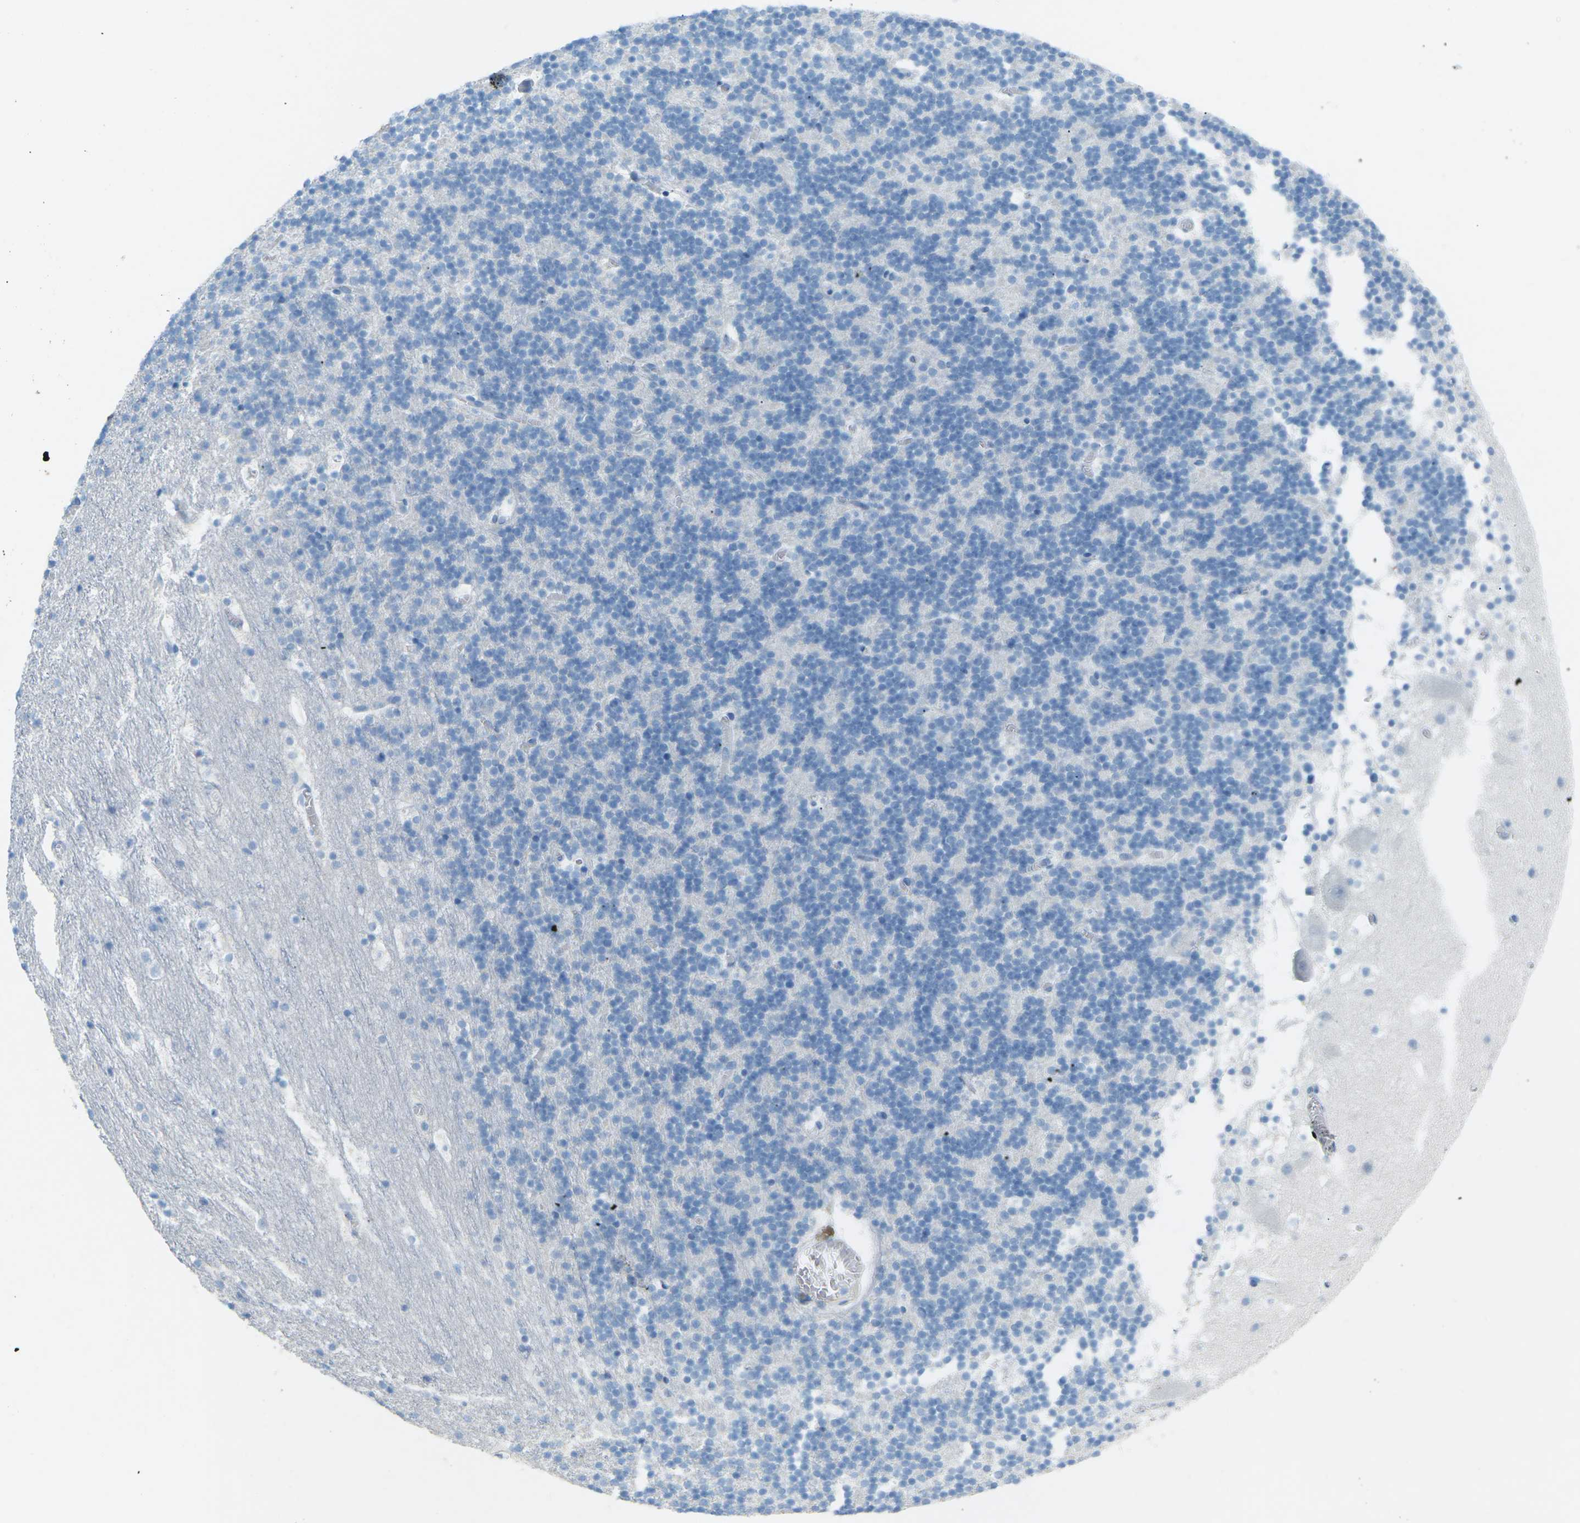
{"staining": {"intensity": "negative", "quantity": "none", "location": "none"}, "tissue": "cerebellum", "cell_type": "Cells in granular layer", "image_type": "normal", "snomed": [{"axis": "morphology", "description": "Normal tissue, NOS"}, {"axis": "topography", "description": "Cerebellum"}], "caption": "Immunohistochemistry (IHC) histopathology image of benign cerebellum stained for a protein (brown), which exhibits no expression in cells in granular layer. (DAB (3,3'-diaminobenzidine) immunohistochemistry visualized using brightfield microscopy, high magnification).", "gene": "CDH16", "patient": {"sex": "male", "age": 45}}